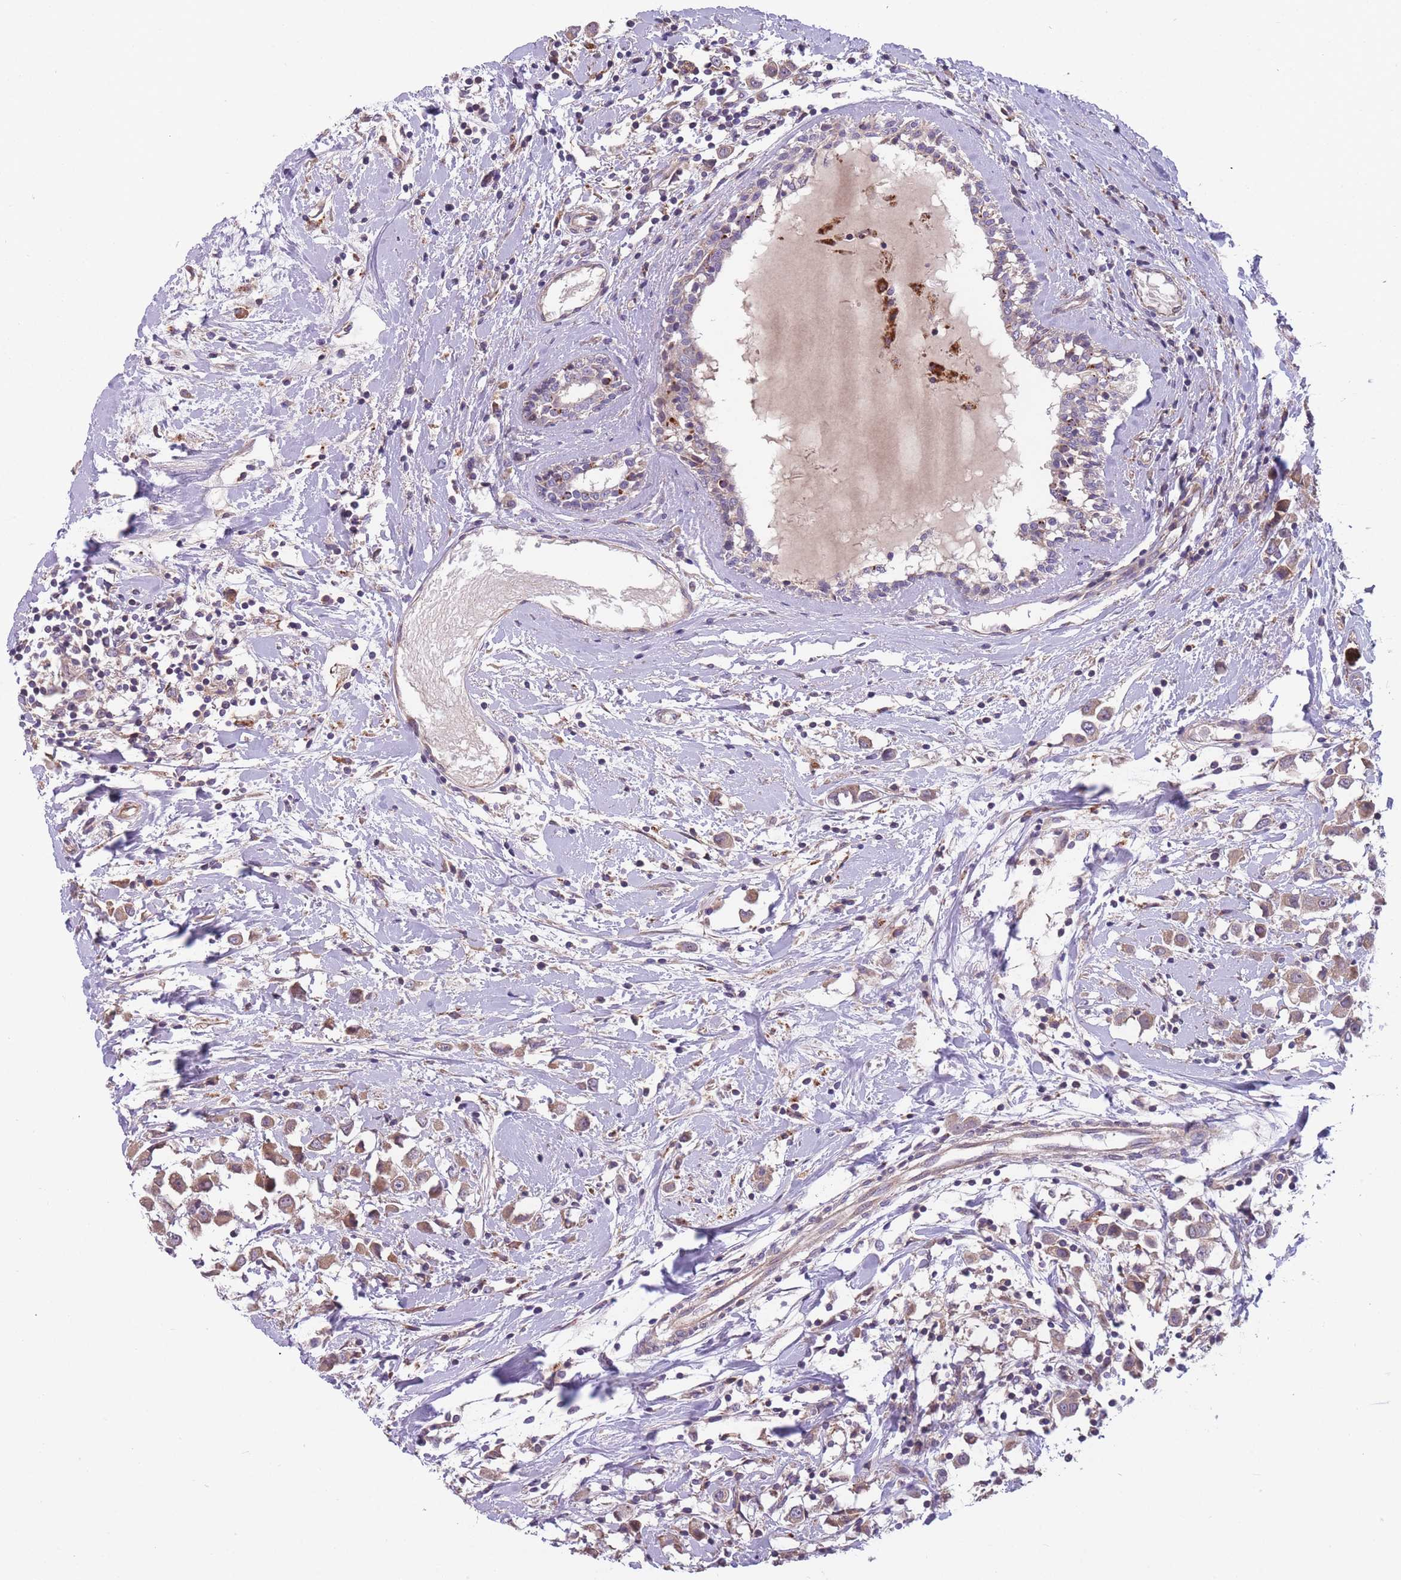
{"staining": {"intensity": "moderate", "quantity": ">75%", "location": "cytoplasmic/membranous"}, "tissue": "breast cancer", "cell_type": "Tumor cells", "image_type": "cancer", "snomed": [{"axis": "morphology", "description": "Duct carcinoma"}, {"axis": "topography", "description": "Breast"}], "caption": "IHC of invasive ductal carcinoma (breast) demonstrates medium levels of moderate cytoplasmic/membranous expression in about >75% of tumor cells.", "gene": "ITPKC", "patient": {"sex": "female", "age": 61}}